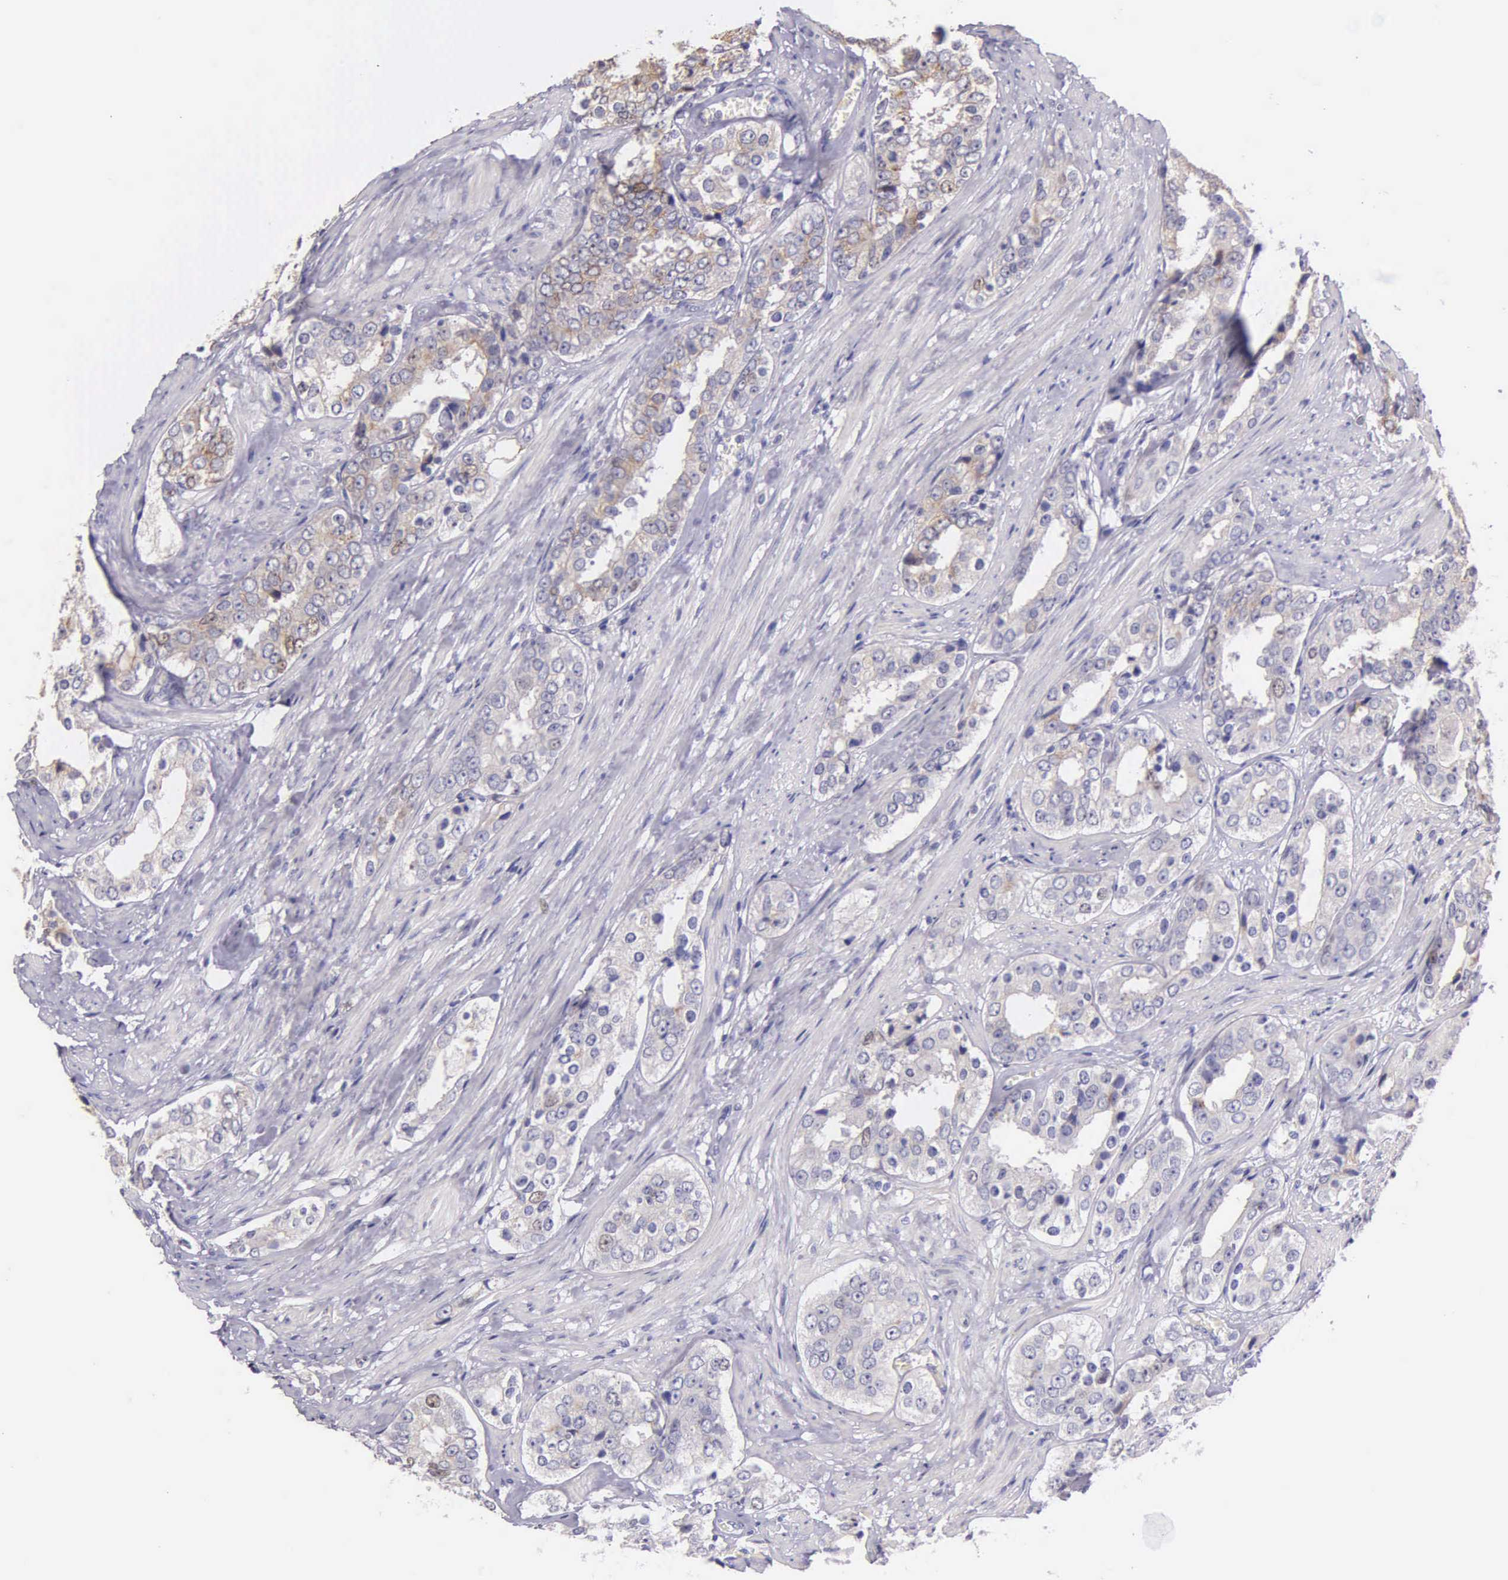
{"staining": {"intensity": "negative", "quantity": "none", "location": "none"}, "tissue": "prostate cancer", "cell_type": "Tumor cells", "image_type": "cancer", "snomed": [{"axis": "morphology", "description": "Adenocarcinoma, Medium grade"}, {"axis": "topography", "description": "Prostate"}], "caption": "A micrograph of adenocarcinoma (medium-grade) (prostate) stained for a protein shows no brown staining in tumor cells.", "gene": "MCM5", "patient": {"sex": "male", "age": 73}}